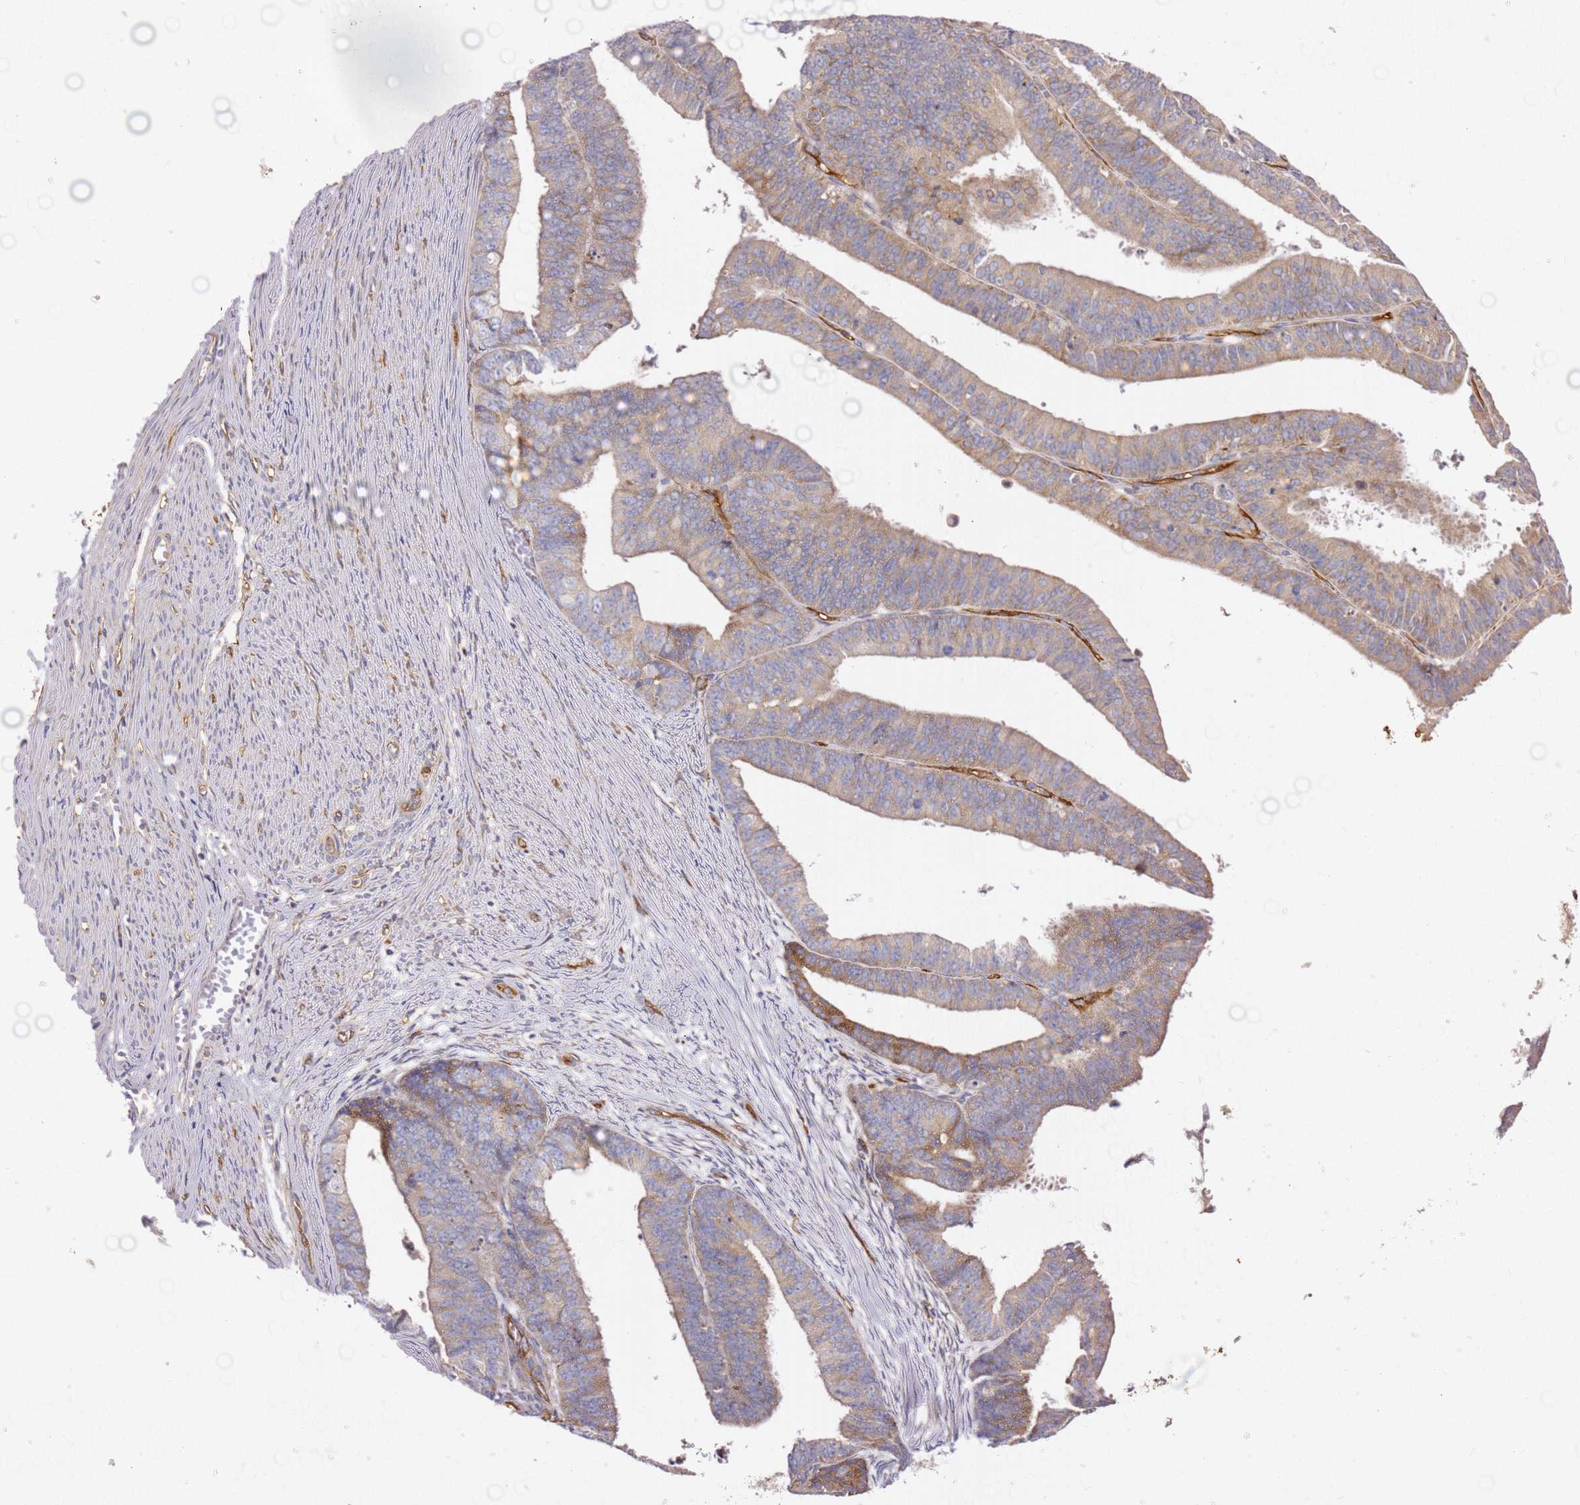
{"staining": {"intensity": "weak", "quantity": ">75%", "location": "cytoplasmic/membranous"}, "tissue": "endometrial cancer", "cell_type": "Tumor cells", "image_type": "cancer", "snomed": [{"axis": "morphology", "description": "Adenocarcinoma, NOS"}, {"axis": "topography", "description": "Endometrium"}], "caption": "Human endometrial adenocarcinoma stained for a protein (brown) reveals weak cytoplasmic/membranous positive staining in approximately >75% of tumor cells.", "gene": "KIF7", "patient": {"sex": "female", "age": 73}}